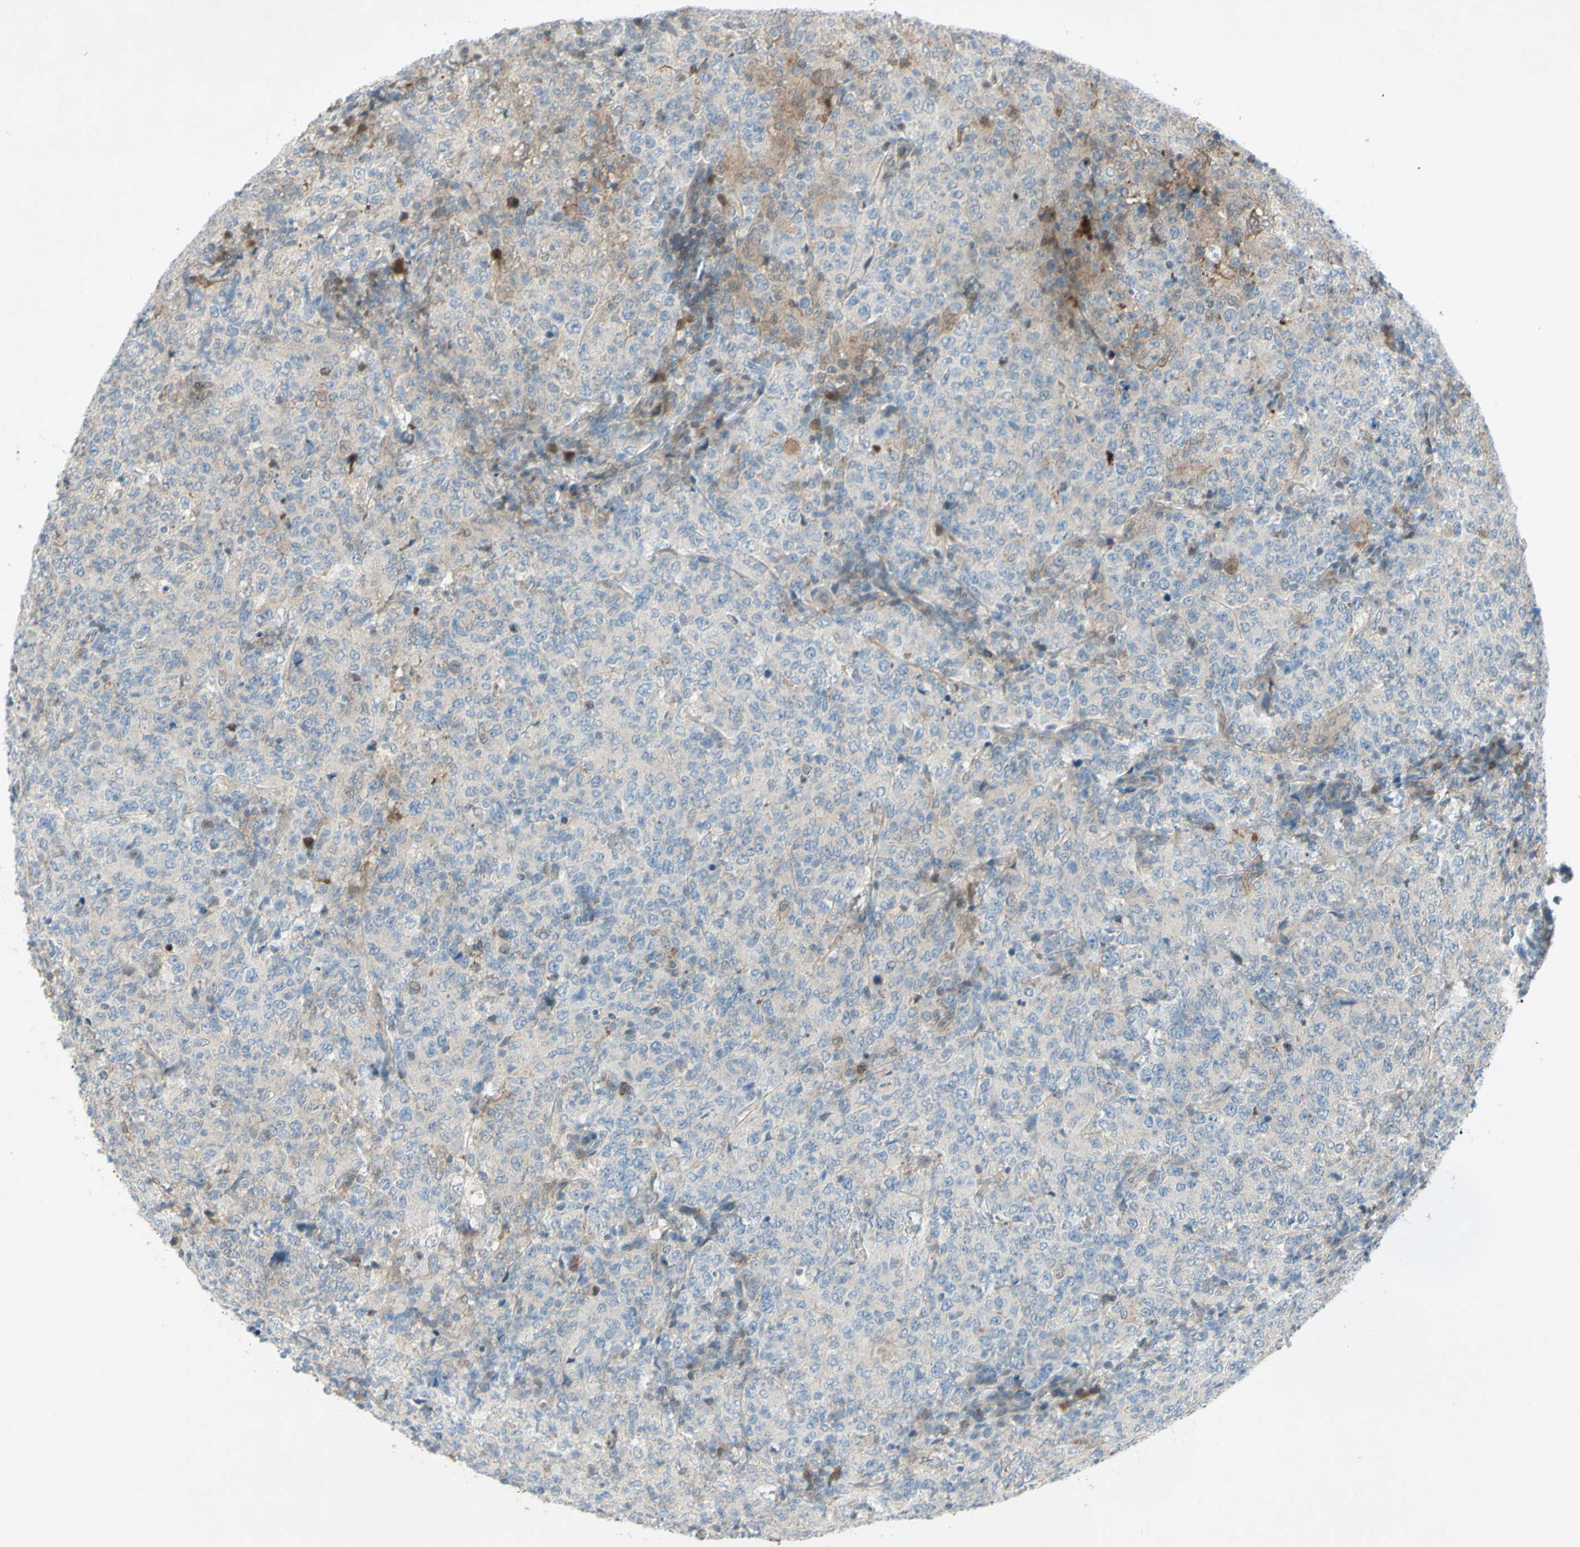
{"staining": {"intensity": "weak", "quantity": "<25%", "location": "cytoplasmic/membranous"}, "tissue": "lymphoma", "cell_type": "Tumor cells", "image_type": "cancer", "snomed": [{"axis": "morphology", "description": "Malignant lymphoma, non-Hodgkin's type, High grade"}, {"axis": "topography", "description": "Tonsil"}], "caption": "Lymphoma was stained to show a protein in brown. There is no significant positivity in tumor cells.", "gene": "C1orf159", "patient": {"sex": "female", "age": 36}}